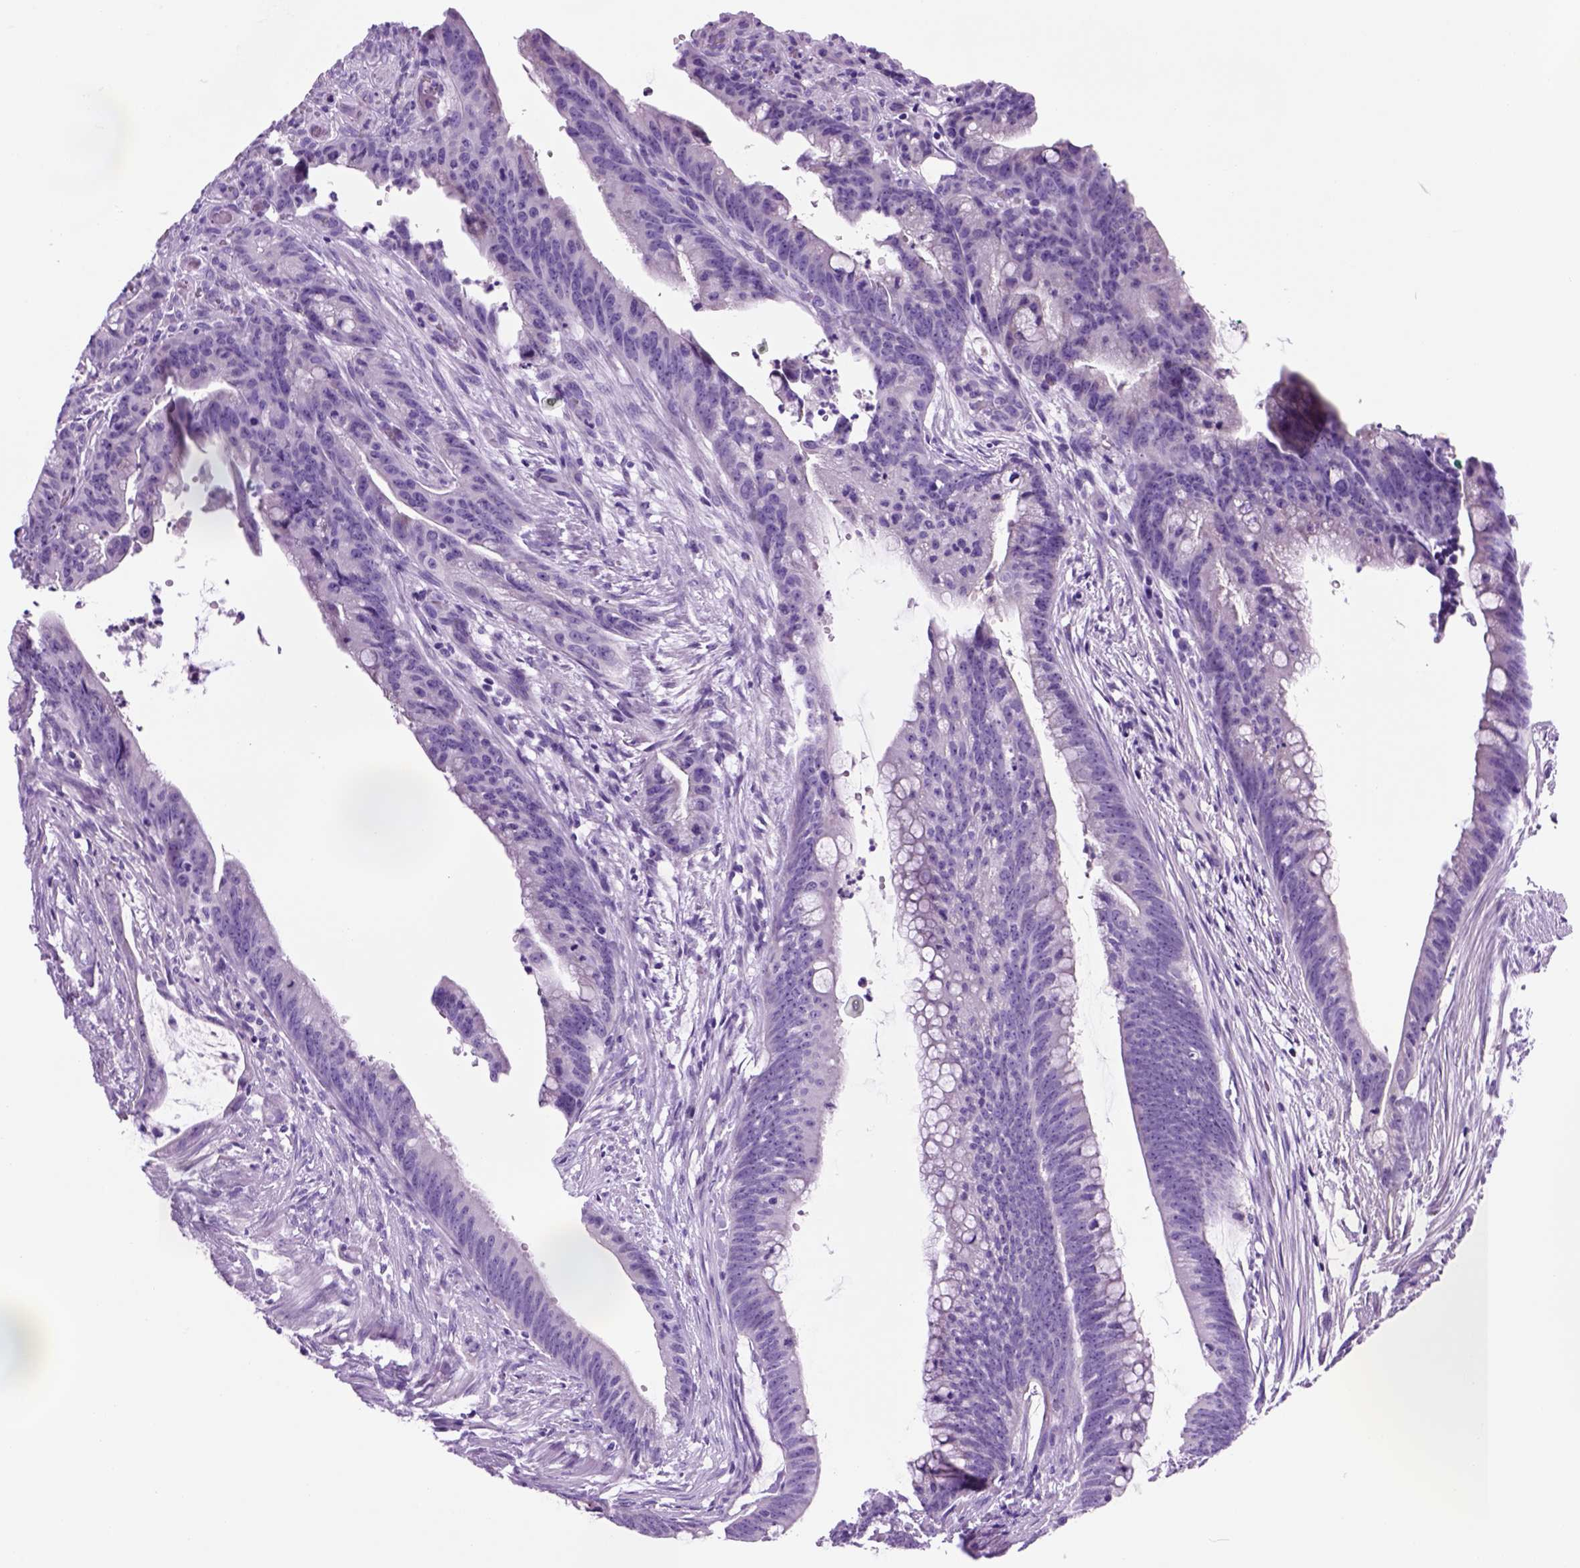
{"staining": {"intensity": "negative", "quantity": "none", "location": "none"}, "tissue": "colorectal cancer", "cell_type": "Tumor cells", "image_type": "cancer", "snomed": [{"axis": "morphology", "description": "Adenocarcinoma, NOS"}, {"axis": "topography", "description": "Colon"}], "caption": "An IHC image of adenocarcinoma (colorectal) is shown. There is no staining in tumor cells of adenocarcinoma (colorectal).", "gene": "HHIPL2", "patient": {"sex": "male", "age": 62}}